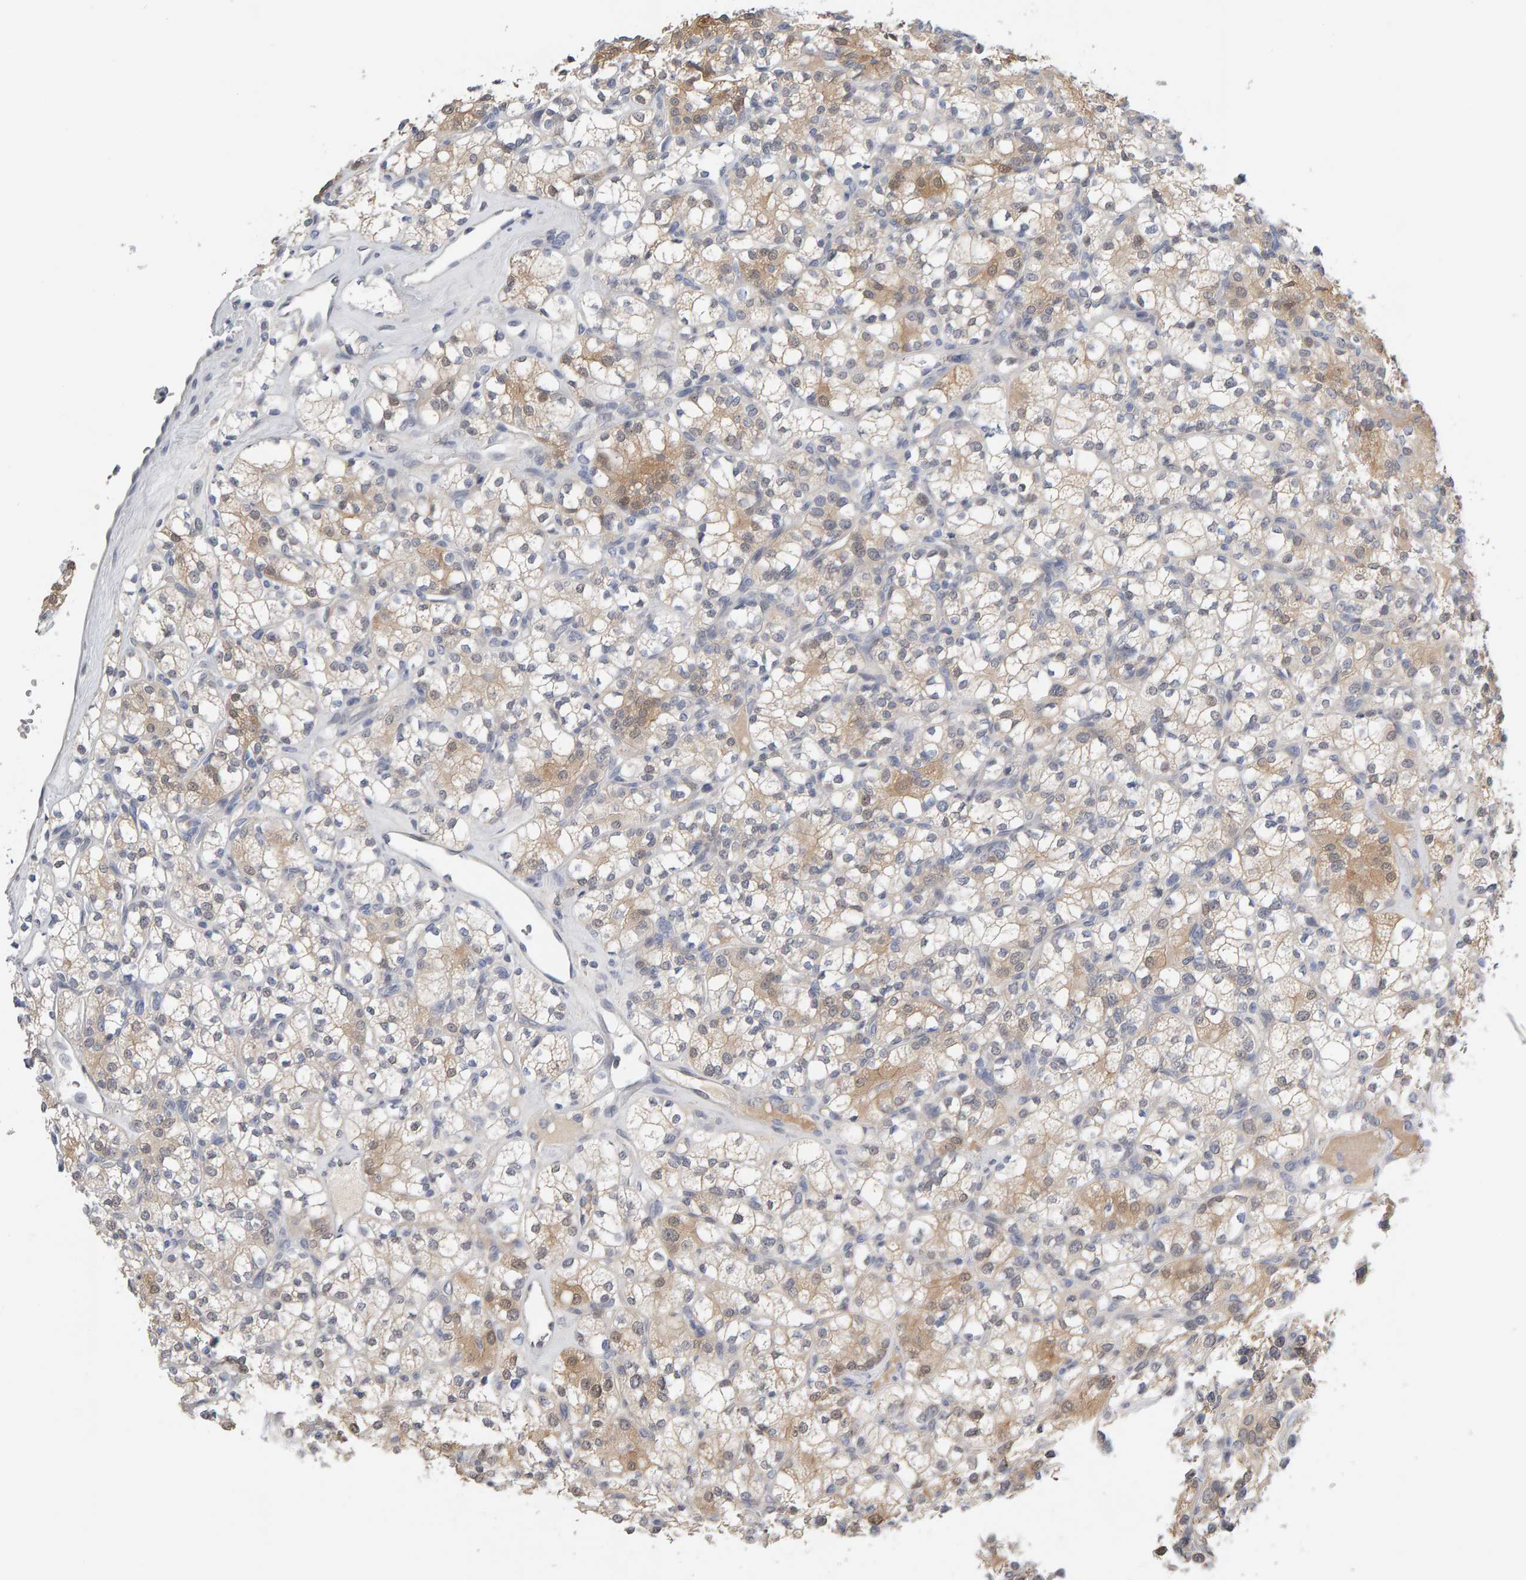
{"staining": {"intensity": "moderate", "quantity": "25%-75%", "location": "cytoplasmic/membranous"}, "tissue": "renal cancer", "cell_type": "Tumor cells", "image_type": "cancer", "snomed": [{"axis": "morphology", "description": "Adenocarcinoma, NOS"}, {"axis": "topography", "description": "Kidney"}], "caption": "This micrograph demonstrates immunohistochemistry (IHC) staining of human renal cancer, with medium moderate cytoplasmic/membranous expression in about 25%-75% of tumor cells.", "gene": "GFUS", "patient": {"sex": "male", "age": 77}}